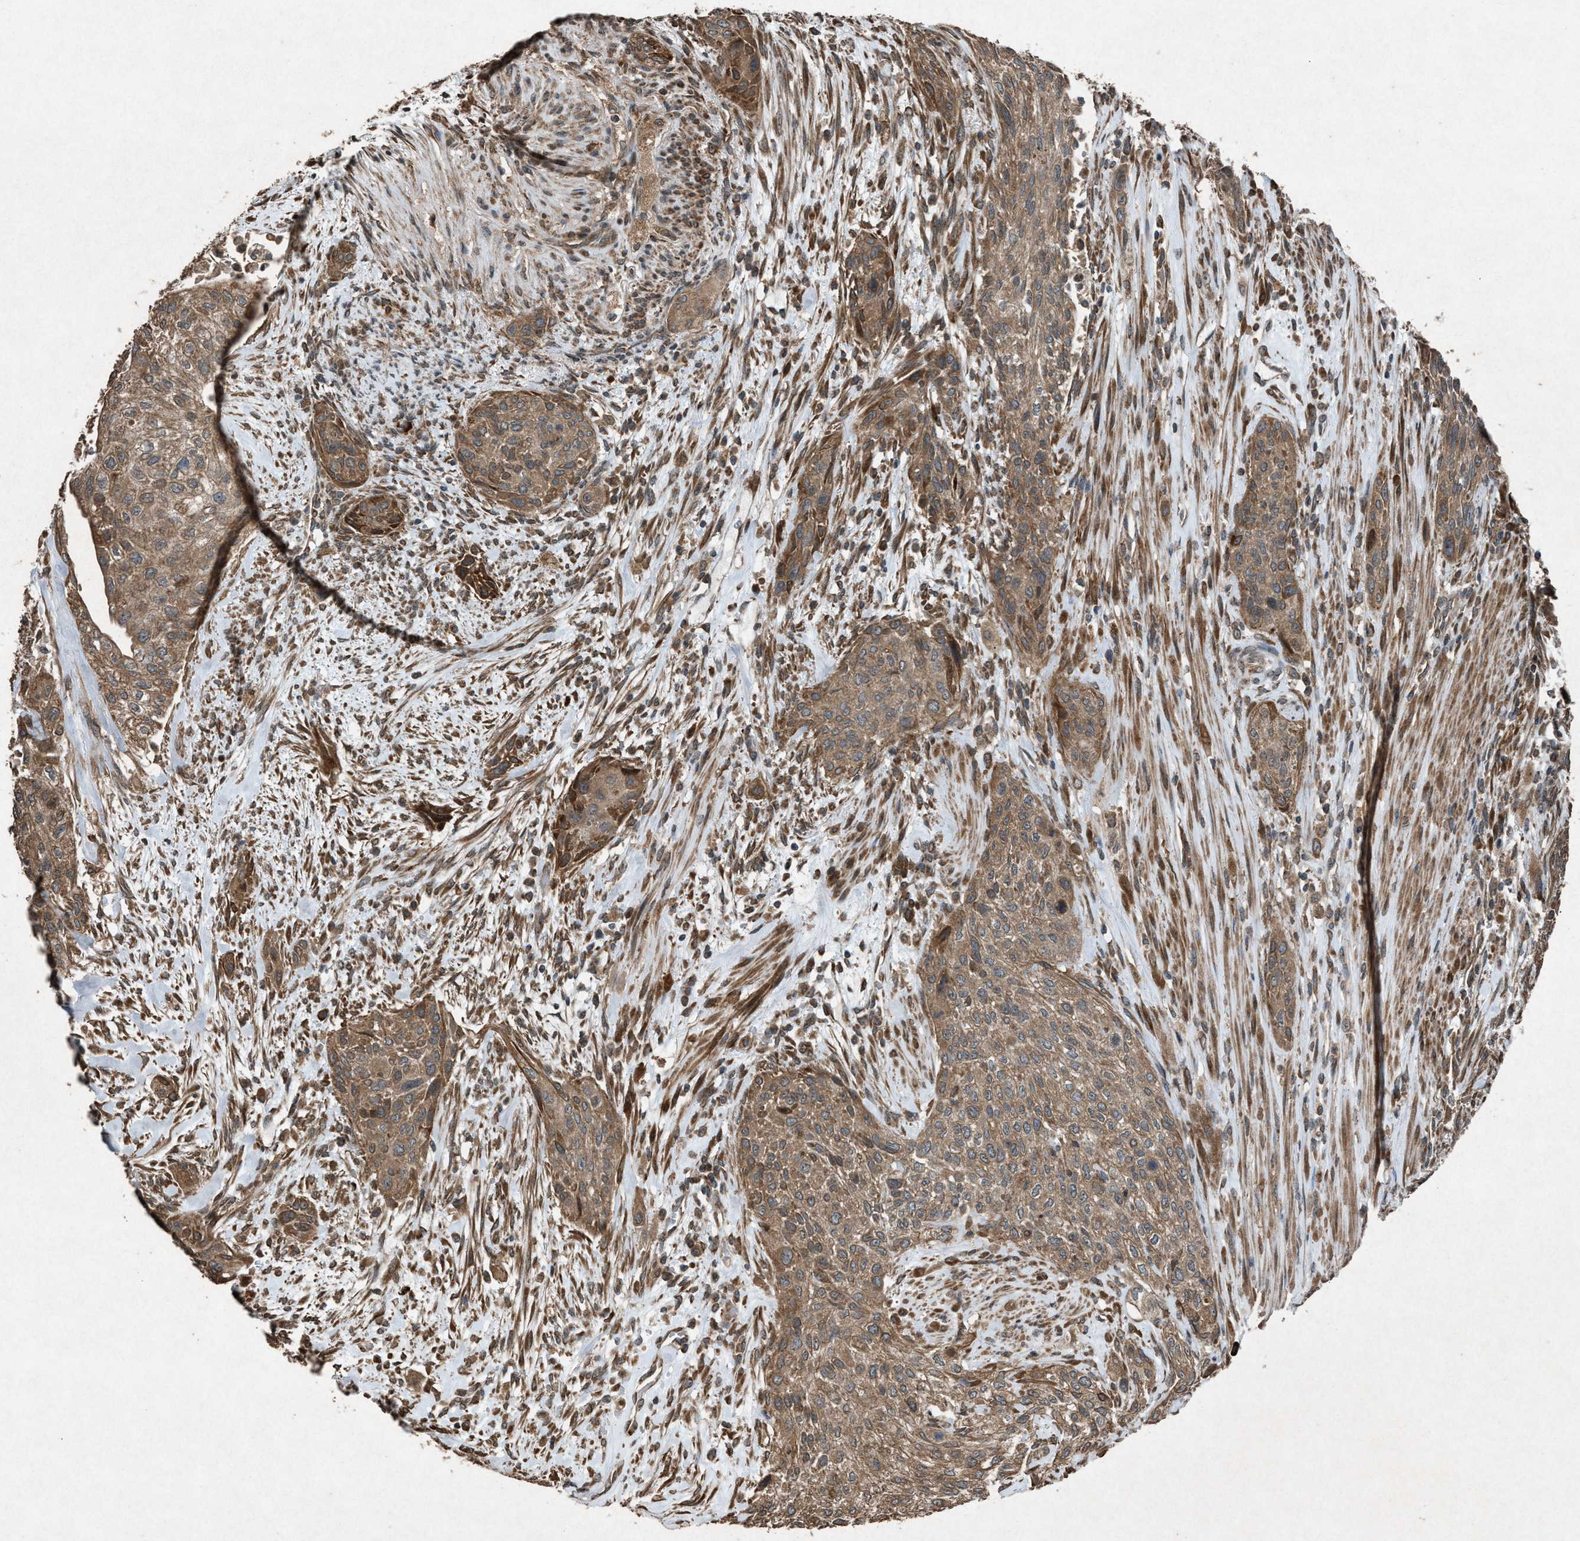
{"staining": {"intensity": "moderate", "quantity": ">75%", "location": "cytoplasmic/membranous"}, "tissue": "urothelial cancer", "cell_type": "Tumor cells", "image_type": "cancer", "snomed": [{"axis": "morphology", "description": "Urothelial carcinoma, Low grade"}, {"axis": "morphology", "description": "Urothelial carcinoma, High grade"}, {"axis": "topography", "description": "Urinary bladder"}], "caption": "Immunohistochemical staining of human urothelial cancer reveals moderate cytoplasmic/membranous protein positivity in about >75% of tumor cells.", "gene": "CALR", "patient": {"sex": "male", "age": 35}}